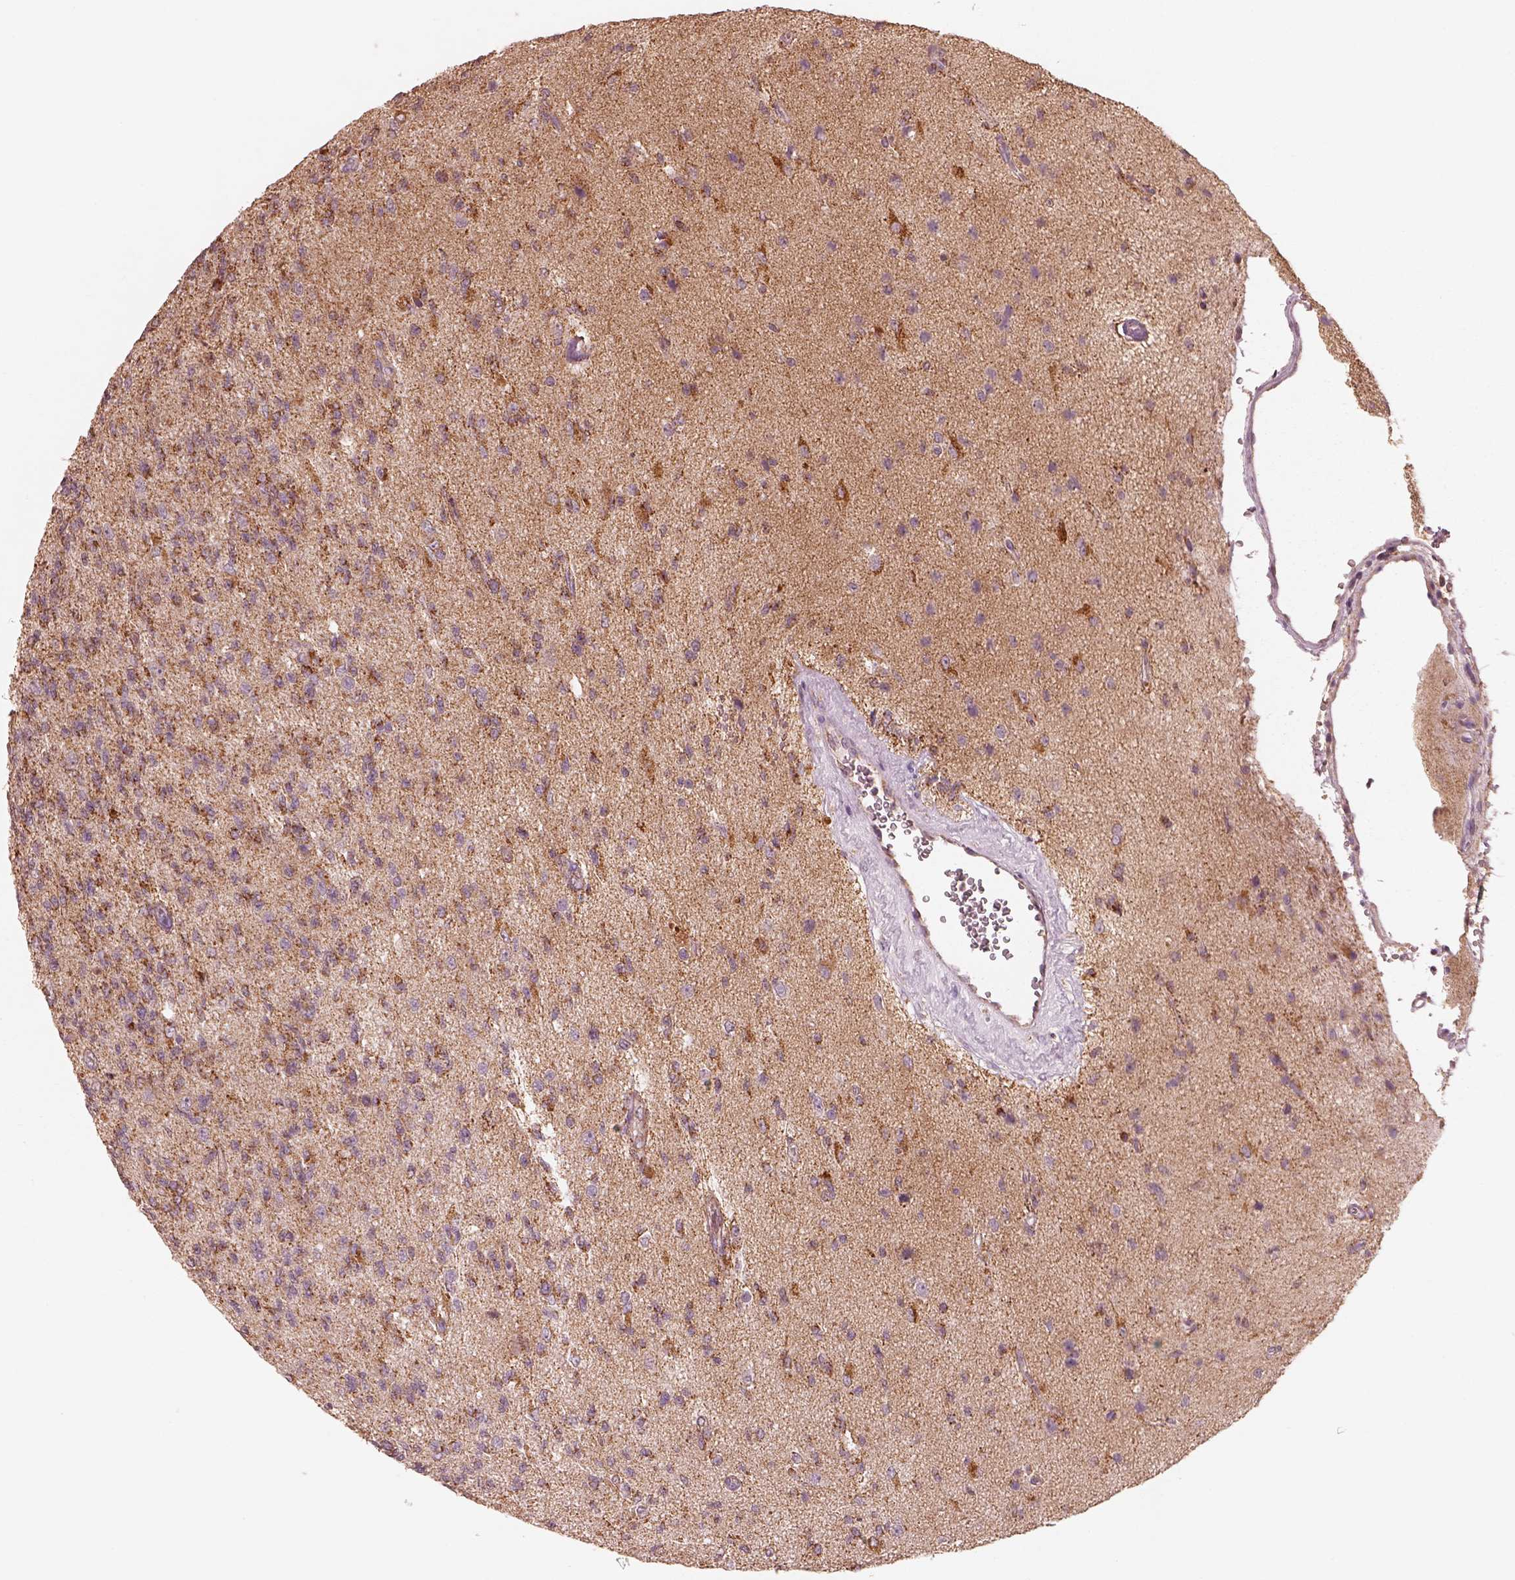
{"staining": {"intensity": "weak", "quantity": ">75%", "location": "cytoplasmic/membranous"}, "tissue": "glioma", "cell_type": "Tumor cells", "image_type": "cancer", "snomed": [{"axis": "morphology", "description": "Glioma, malignant, High grade"}, {"axis": "topography", "description": "Brain"}], "caption": "Immunohistochemical staining of malignant high-grade glioma displays low levels of weak cytoplasmic/membranous positivity in approximately >75% of tumor cells.", "gene": "ENTPD6", "patient": {"sex": "male", "age": 56}}